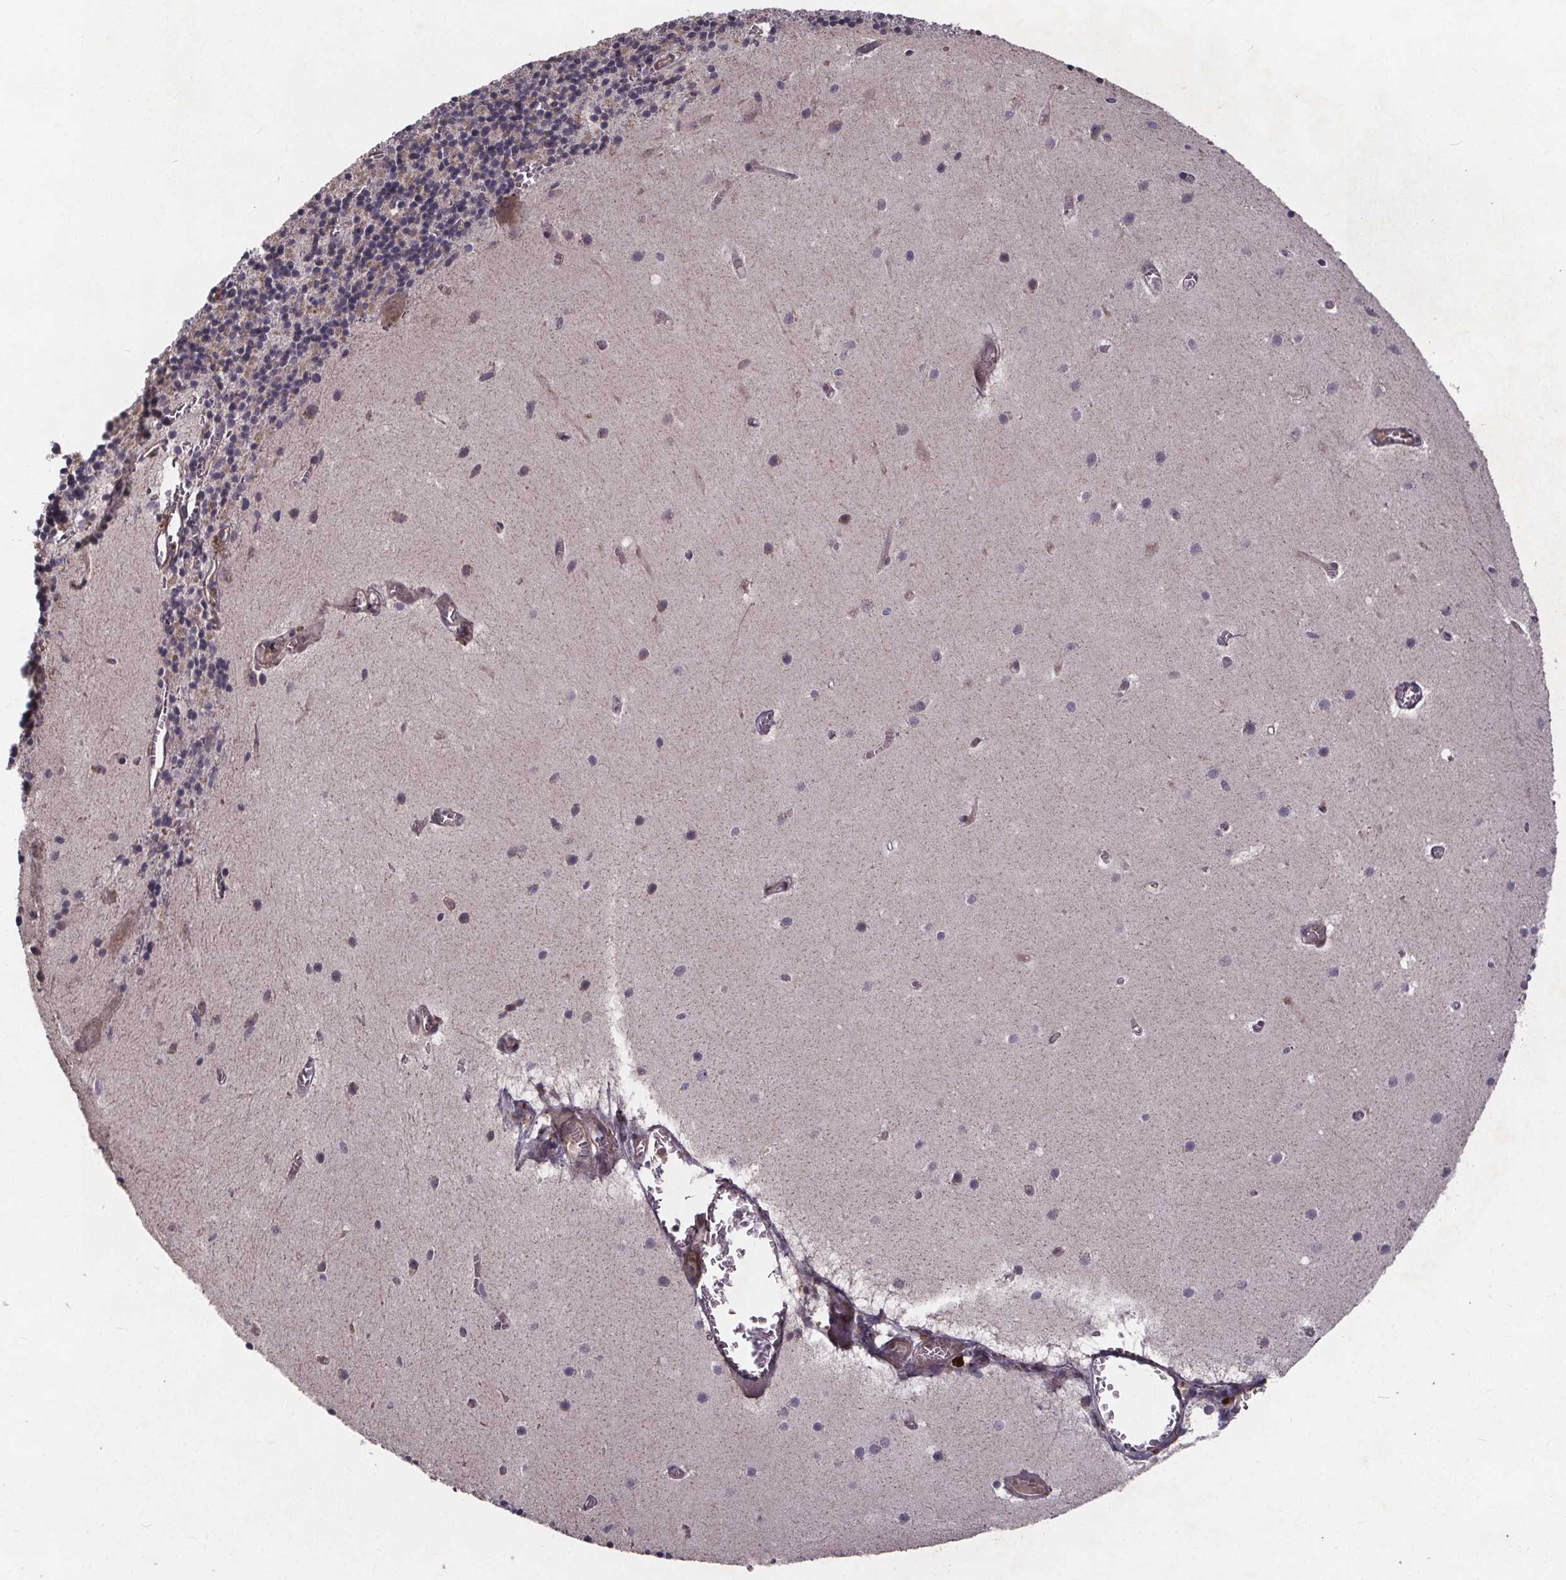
{"staining": {"intensity": "negative", "quantity": "none", "location": "none"}, "tissue": "cerebellum", "cell_type": "Cells in granular layer", "image_type": "normal", "snomed": [{"axis": "morphology", "description": "Normal tissue, NOS"}, {"axis": "topography", "description": "Cerebellum"}], "caption": "The micrograph reveals no staining of cells in granular layer in benign cerebellum. The staining was performed using DAB (3,3'-diaminobenzidine) to visualize the protein expression in brown, while the nuclei were stained in blue with hematoxylin (Magnification: 20x).", "gene": "YME1L1", "patient": {"sex": "male", "age": 70}}